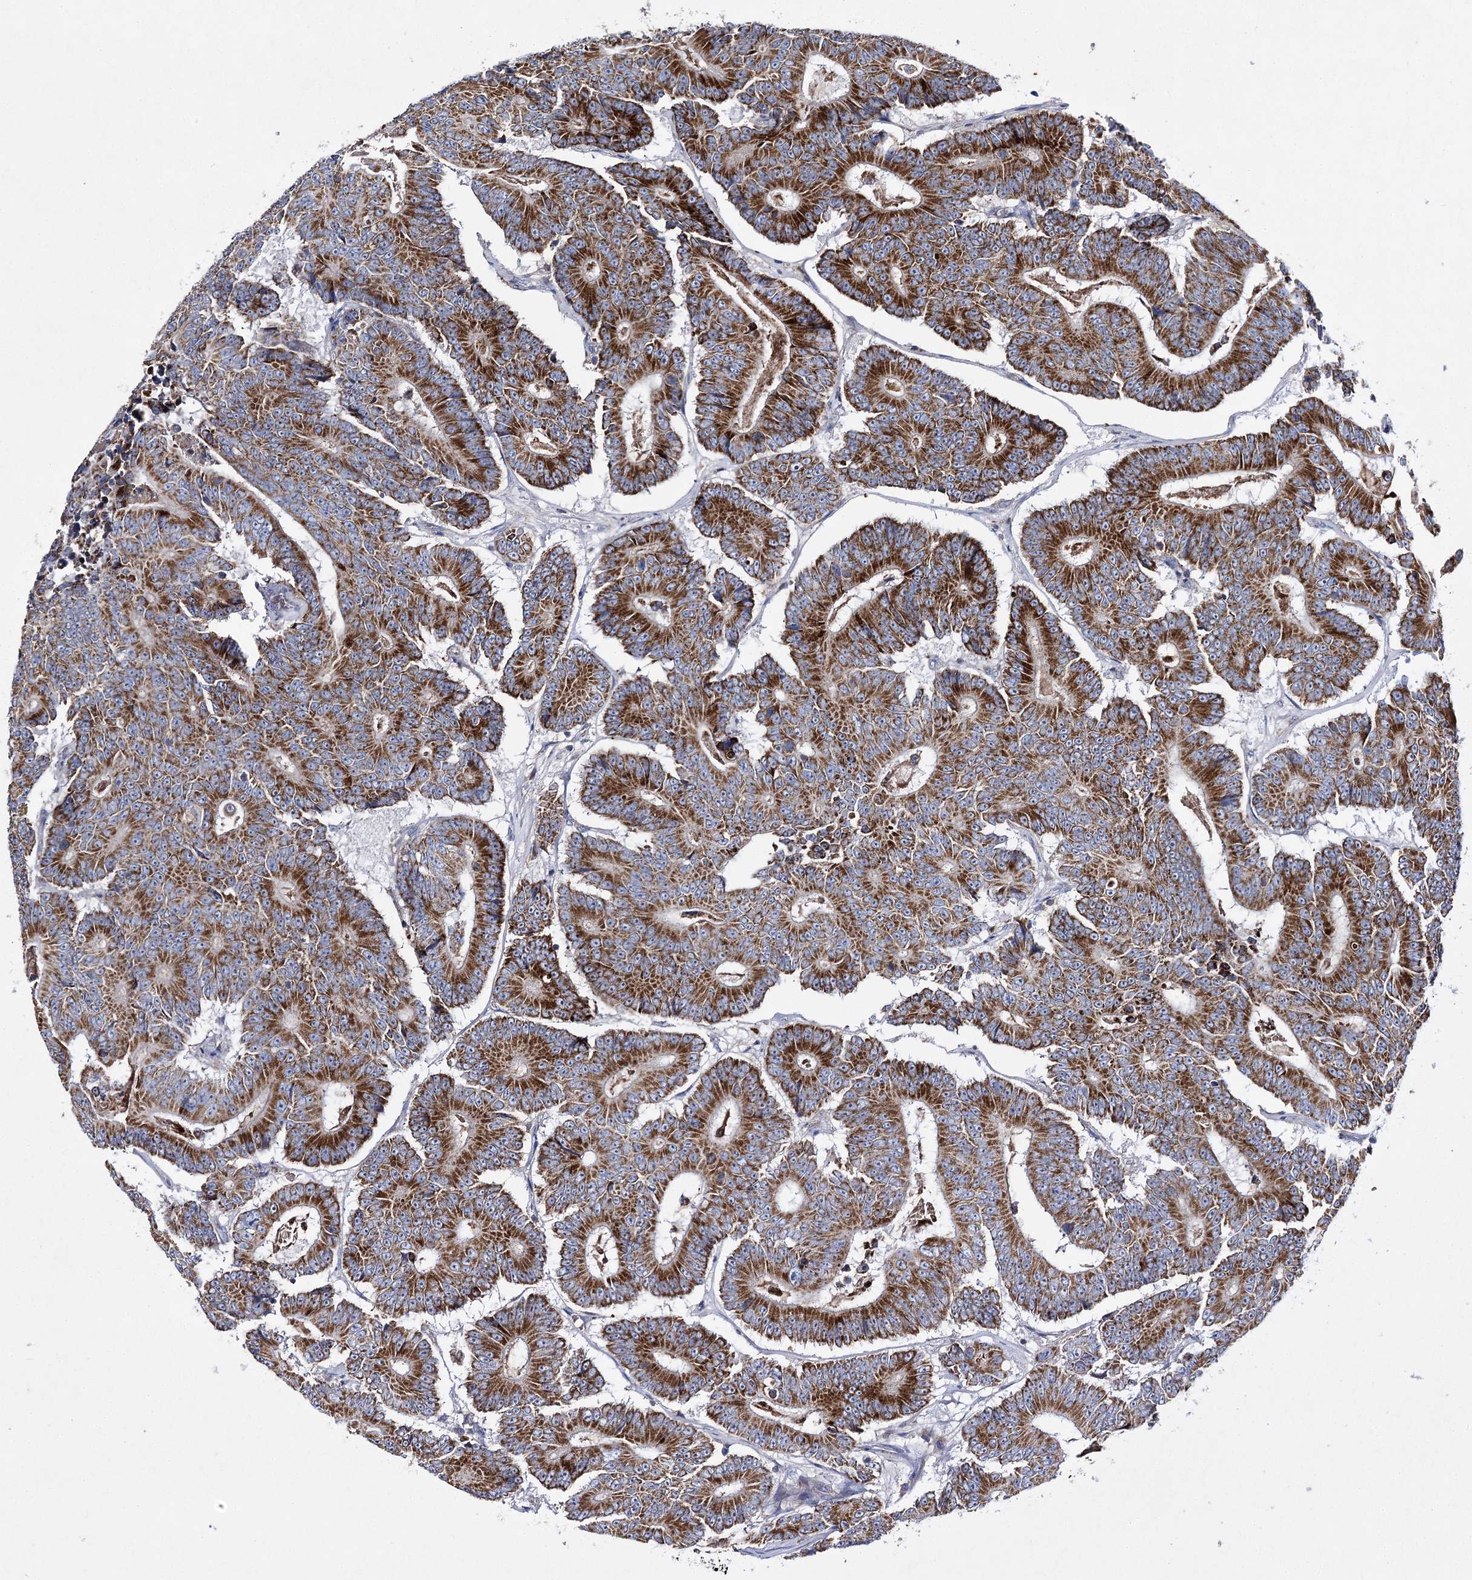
{"staining": {"intensity": "strong", "quantity": ">75%", "location": "cytoplasmic/membranous"}, "tissue": "colorectal cancer", "cell_type": "Tumor cells", "image_type": "cancer", "snomed": [{"axis": "morphology", "description": "Adenocarcinoma, NOS"}, {"axis": "topography", "description": "Colon"}], "caption": "Colorectal cancer tissue reveals strong cytoplasmic/membranous expression in approximately >75% of tumor cells", "gene": "COX15", "patient": {"sex": "male", "age": 83}}